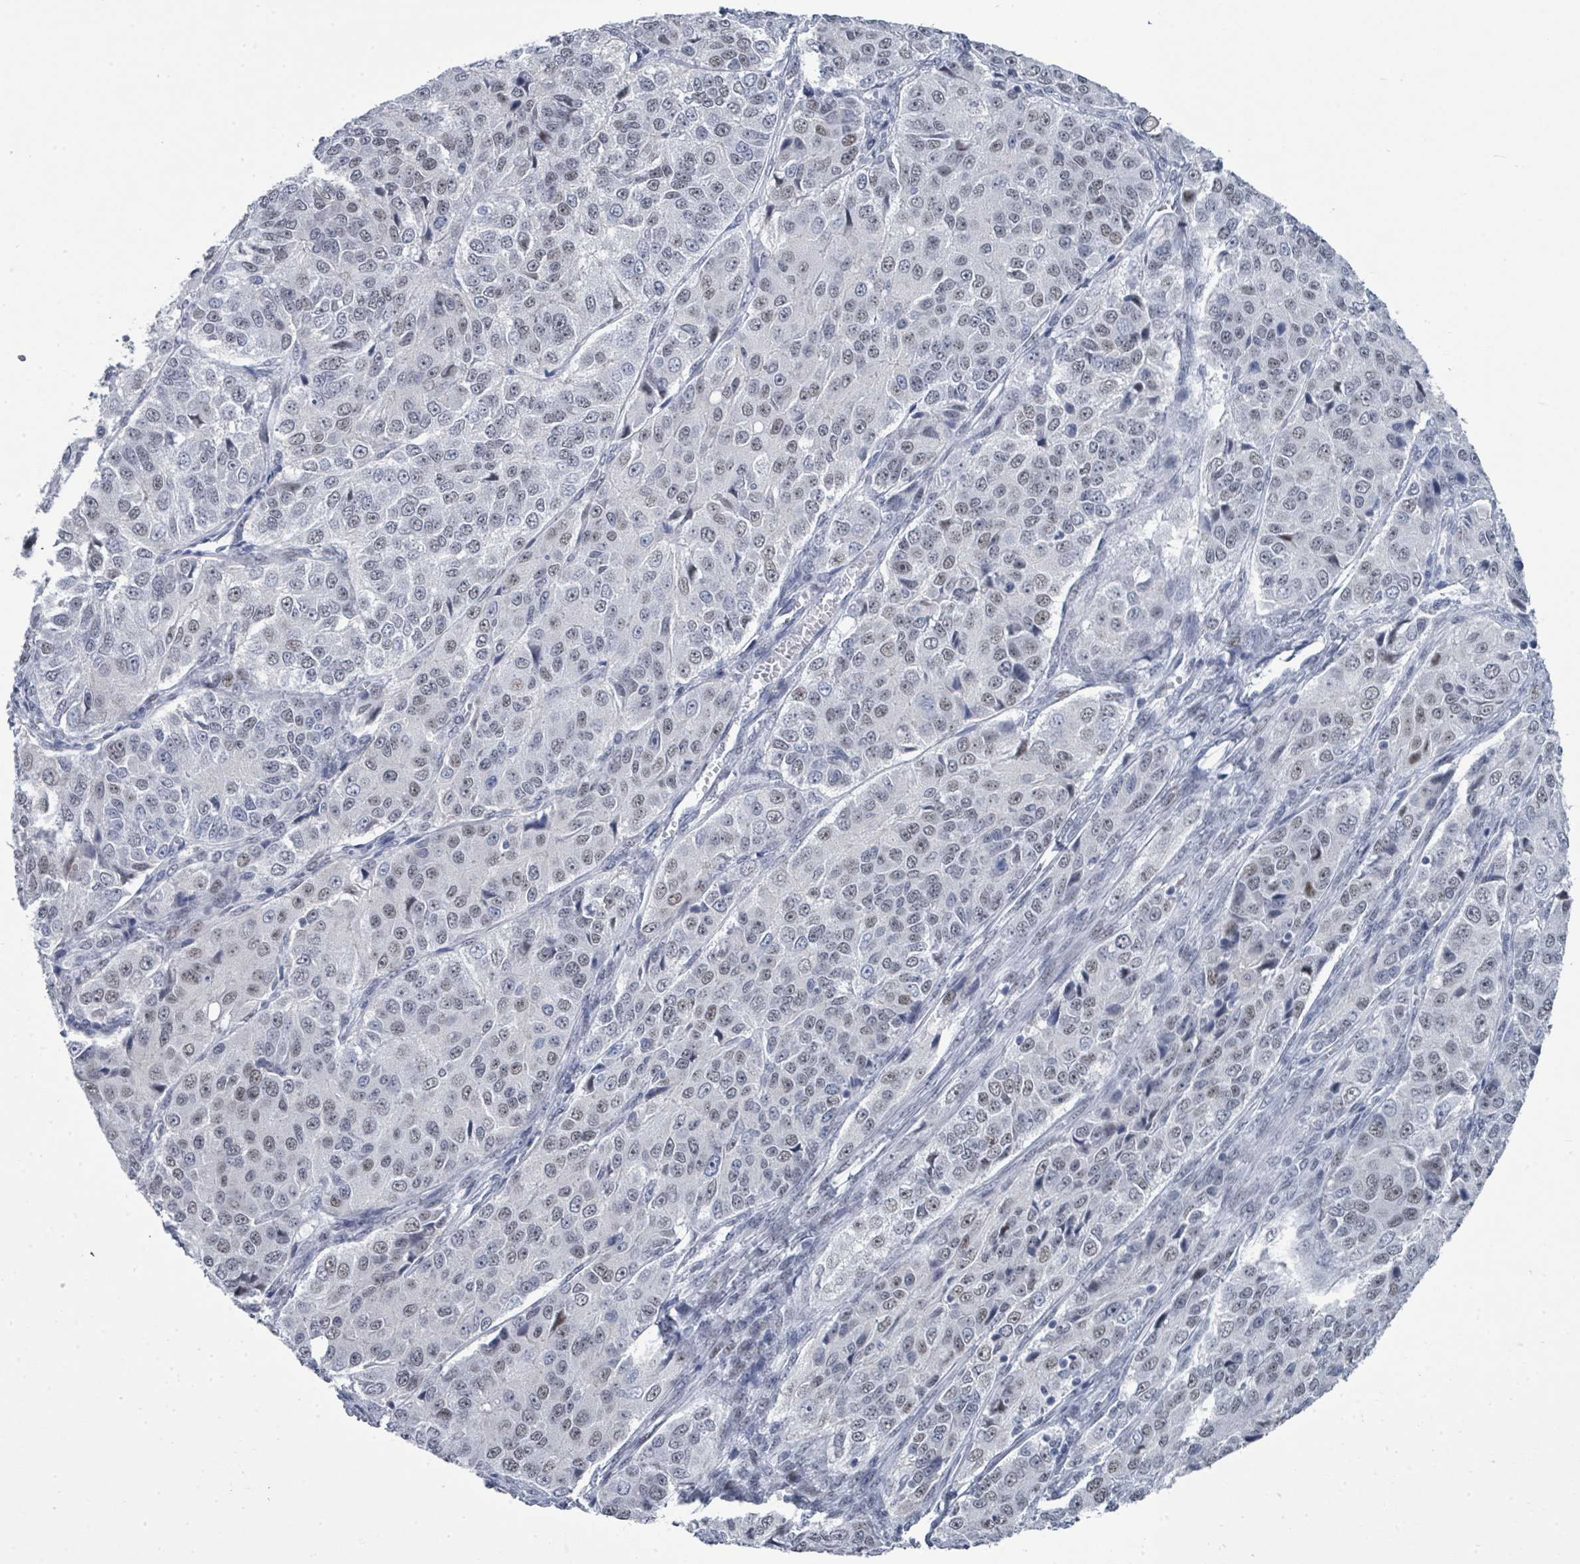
{"staining": {"intensity": "weak", "quantity": "25%-75%", "location": "nuclear"}, "tissue": "ovarian cancer", "cell_type": "Tumor cells", "image_type": "cancer", "snomed": [{"axis": "morphology", "description": "Carcinoma, endometroid"}, {"axis": "topography", "description": "Ovary"}], "caption": "Immunohistochemical staining of human ovarian endometroid carcinoma displays low levels of weak nuclear protein positivity in about 25%-75% of tumor cells. (Brightfield microscopy of DAB IHC at high magnification).", "gene": "CT45A5", "patient": {"sex": "female", "age": 51}}